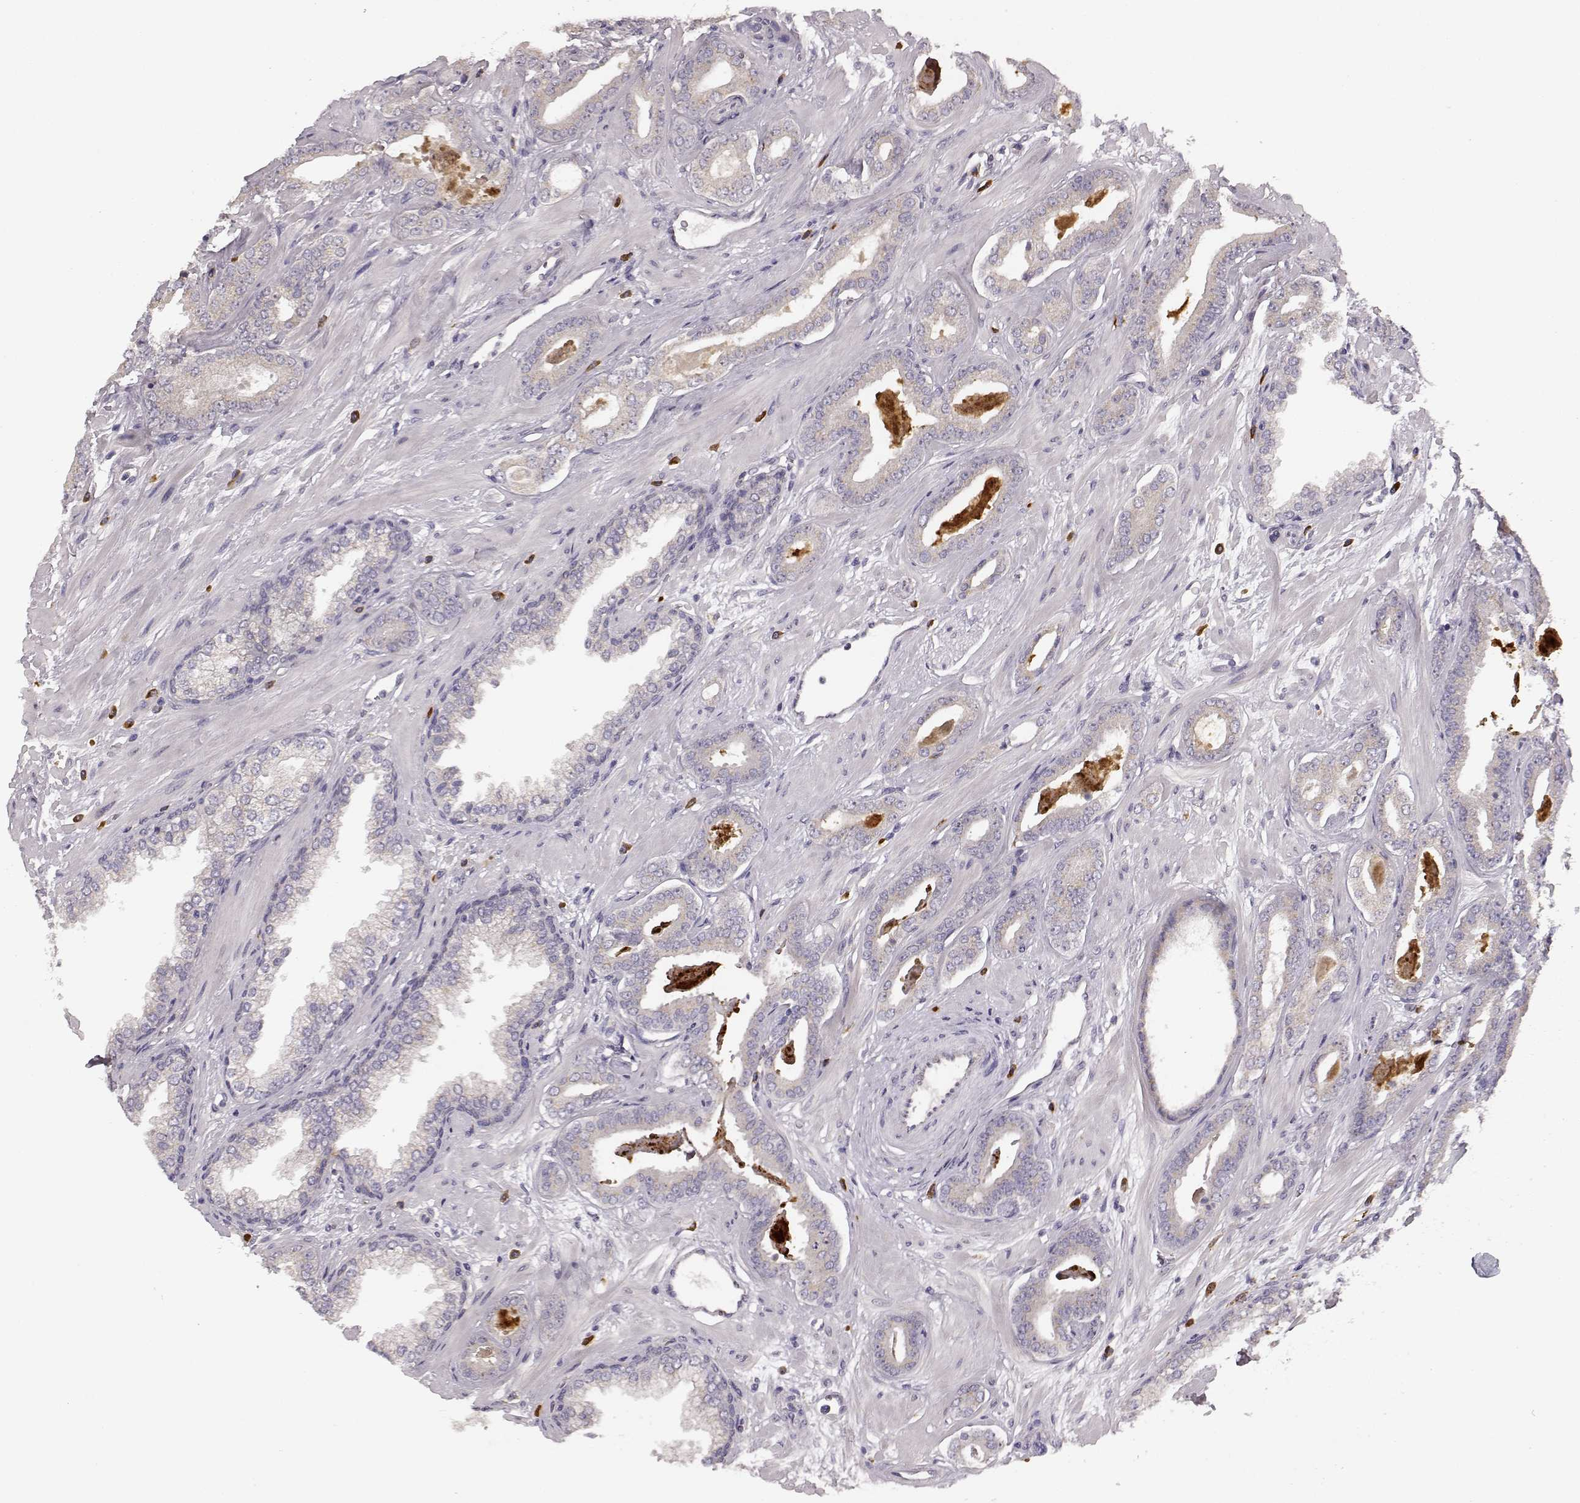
{"staining": {"intensity": "weak", "quantity": "25%-75%", "location": "cytoplasmic/membranous"}, "tissue": "prostate cancer", "cell_type": "Tumor cells", "image_type": "cancer", "snomed": [{"axis": "morphology", "description": "Adenocarcinoma, Low grade"}, {"axis": "topography", "description": "Prostate"}], "caption": "IHC (DAB (3,3'-diaminobenzidine)) staining of prostate cancer (low-grade adenocarcinoma) displays weak cytoplasmic/membranous protein staining in about 25%-75% of tumor cells.", "gene": "GHR", "patient": {"sex": "male", "age": 61}}